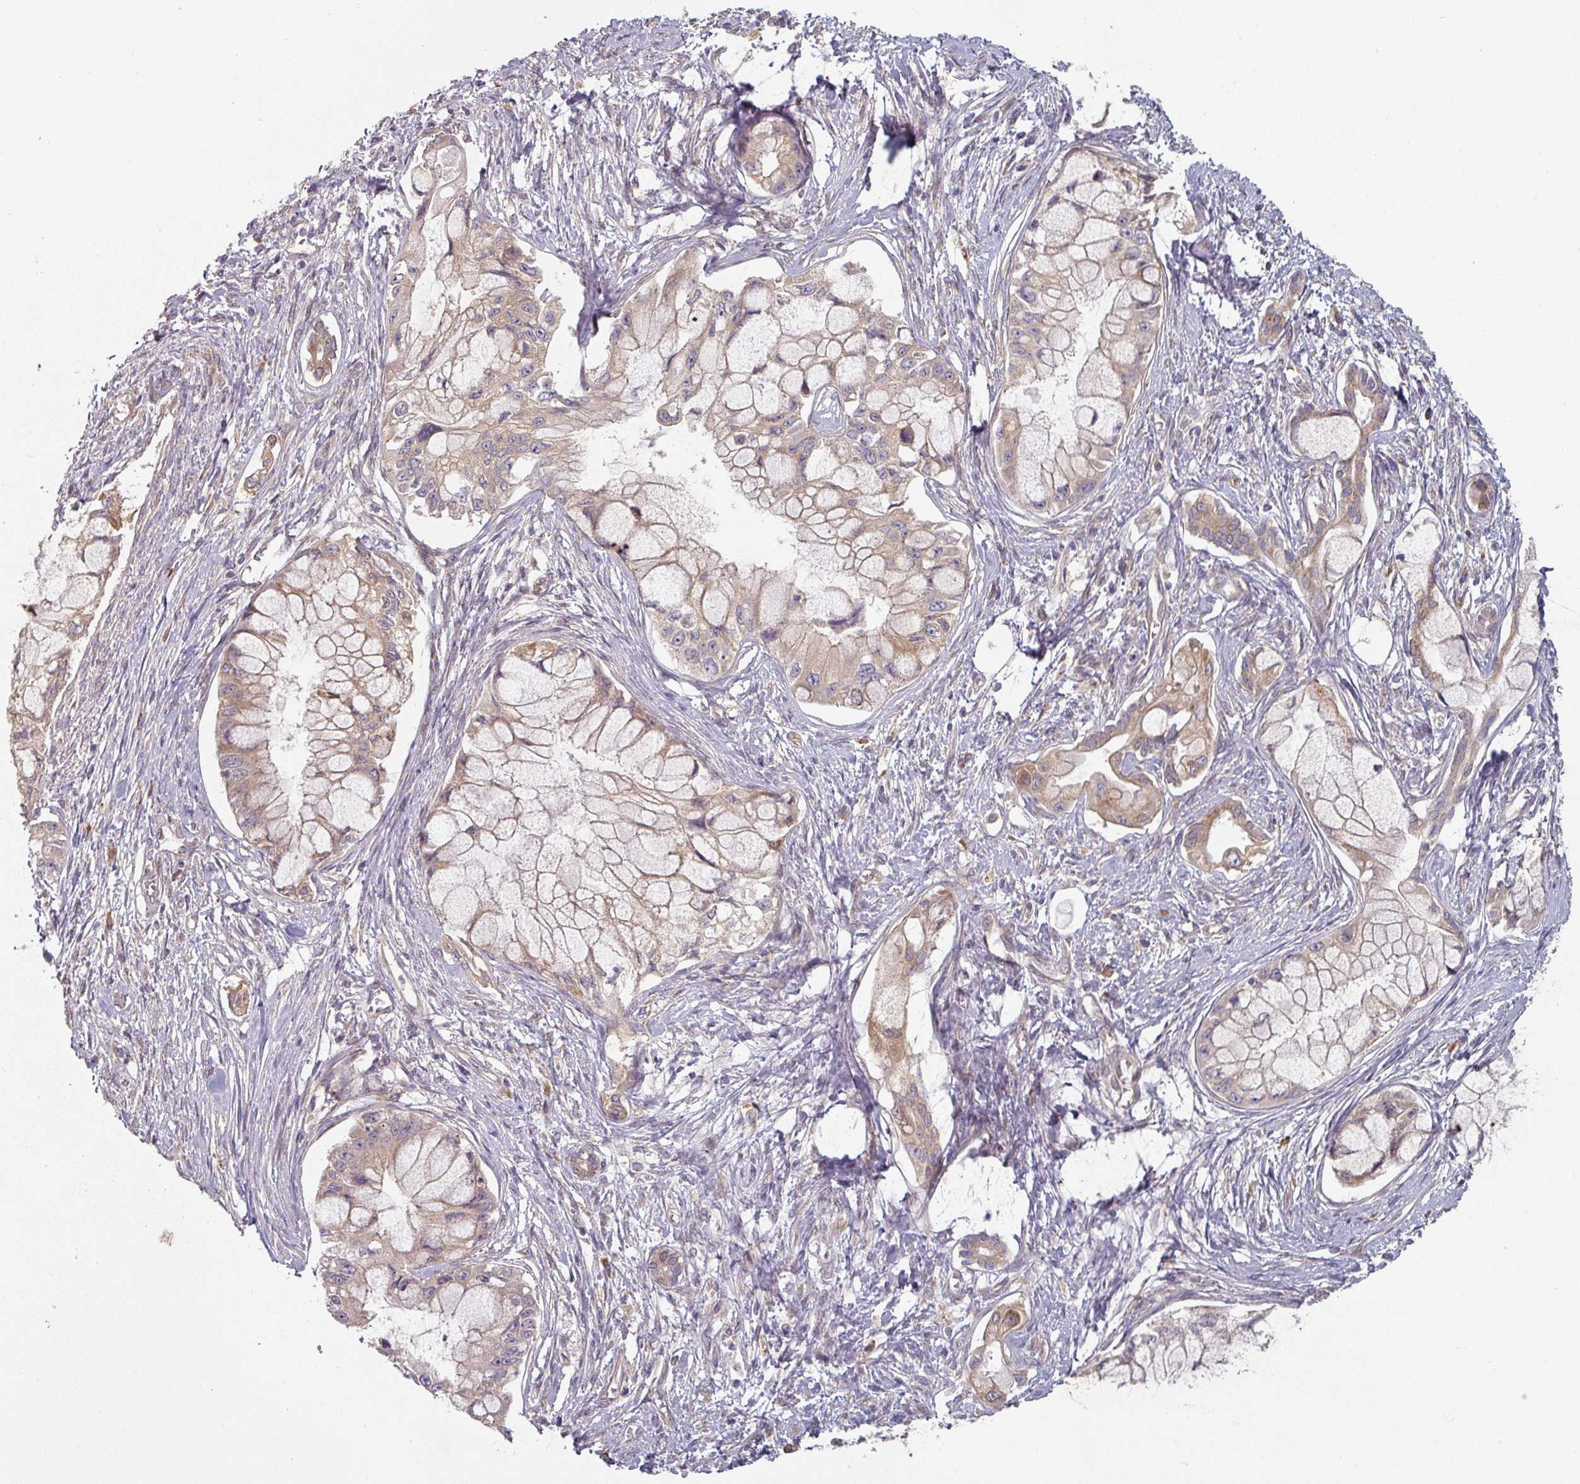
{"staining": {"intensity": "weak", "quantity": ">75%", "location": "cytoplasmic/membranous"}, "tissue": "pancreatic cancer", "cell_type": "Tumor cells", "image_type": "cancer", "snomed": [{"axis": "morphology", "description": "Adenocarcinoma, NOS"}, {"axis": "topography", "description": "Pancreas"}], "caption": "Immunohistochemistry of human pancreatic cancer (adenocarcinoma) demonstrates low levels of weak cytoplasmic/membranous positivity in approximately >75% of tumor cells.", "gene": "TAPT1", "patient": {"sex": "male", "age": 48}}